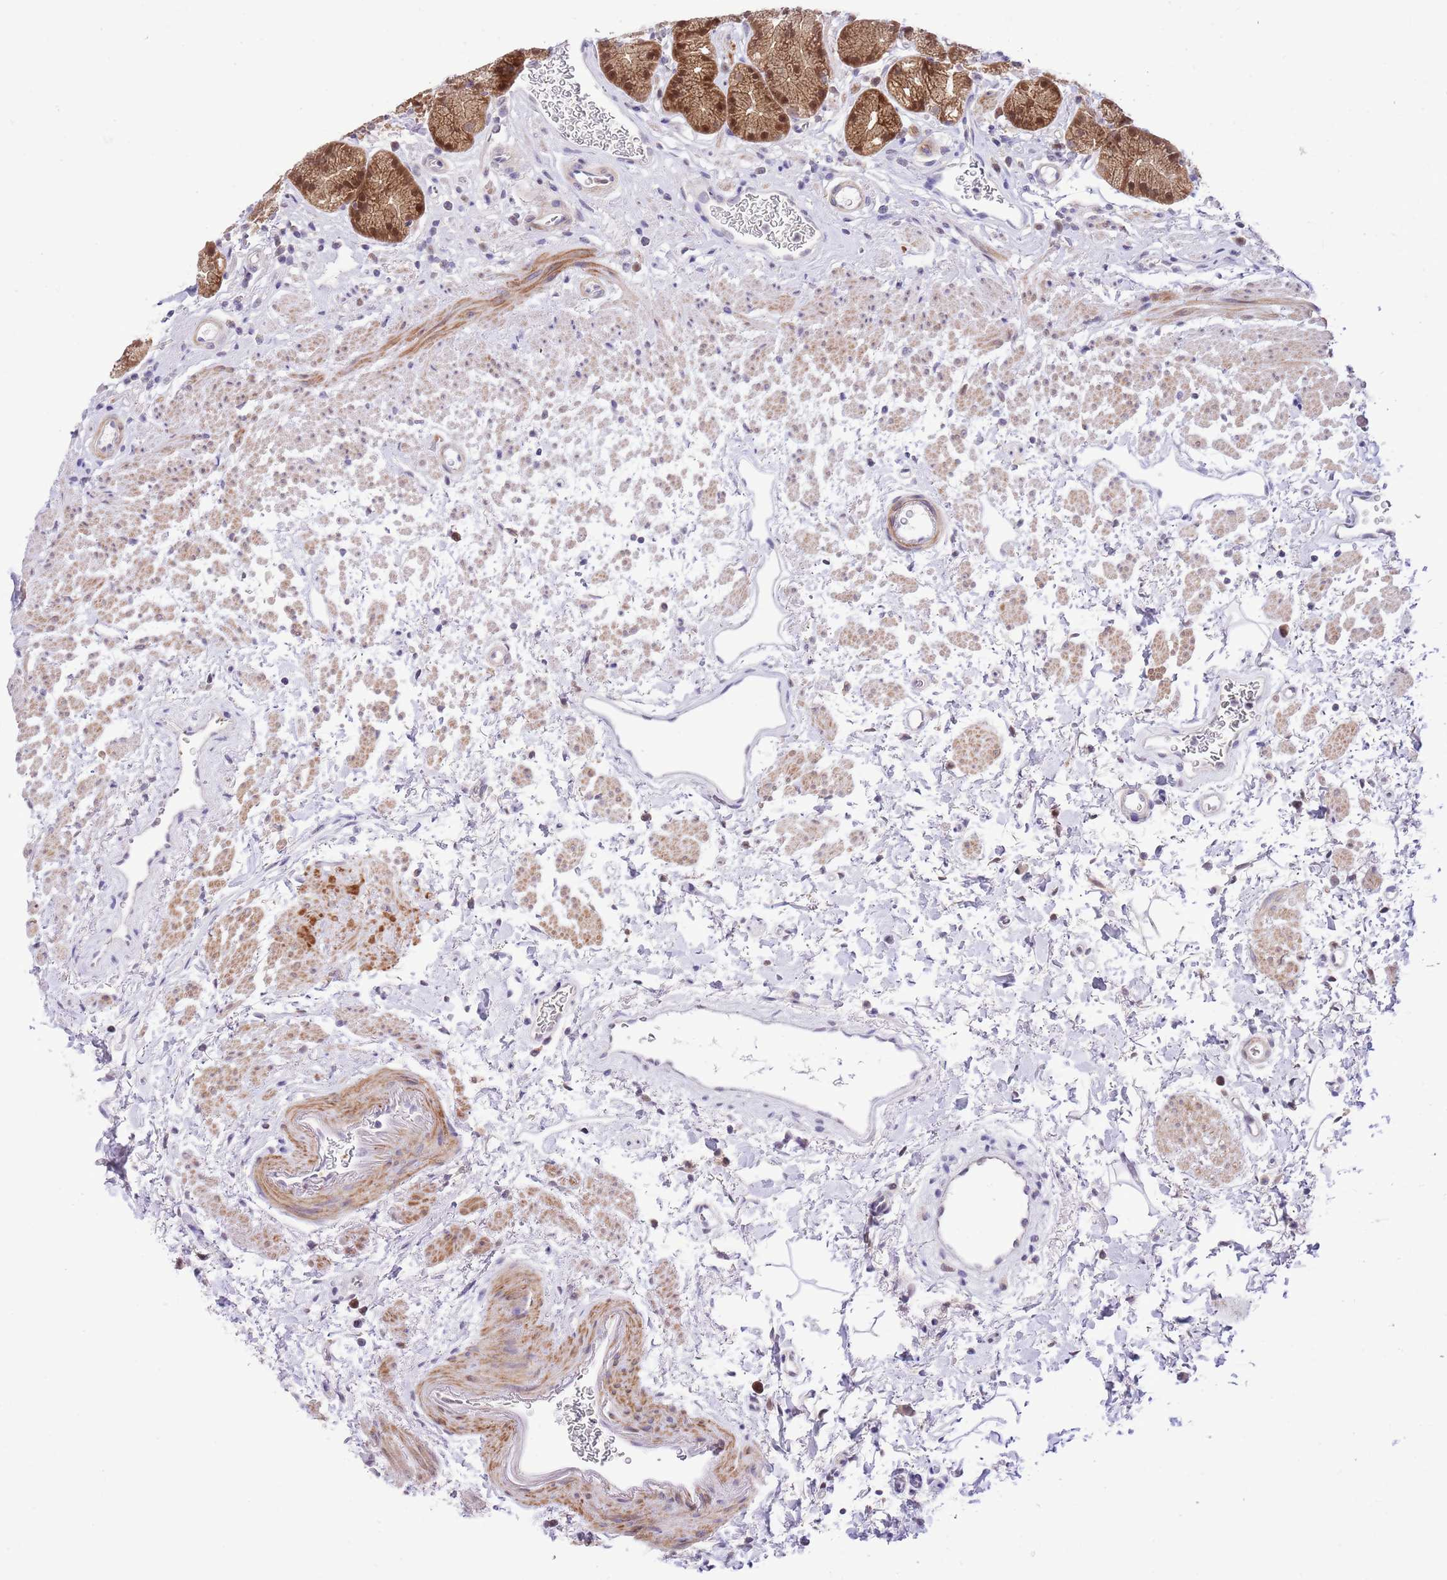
{"staining": {"intensity": "strong", "quantity": ">75%", "location": "cytoplasmic/membranous,nuclear"}, "tissue": "stomach", "cell_type": "Glandular cells", "image_type": "normal", "snomed": [{"axis": "morphology", "description": "Normal tissue, NOS"}, {"axis": "topography", "description": "Stomach"}], "caption": "This micrograph shows normal stomach stained with immunohistochemistry (IHC) to label a protein in brown. The cytoplasmic/membranous,nuclear of glandular cells show strong positivity for the protein. Nuclei are counter-stained blue.", "gene": "GALK2", "patient": {"sex": "male", "age": 63}}